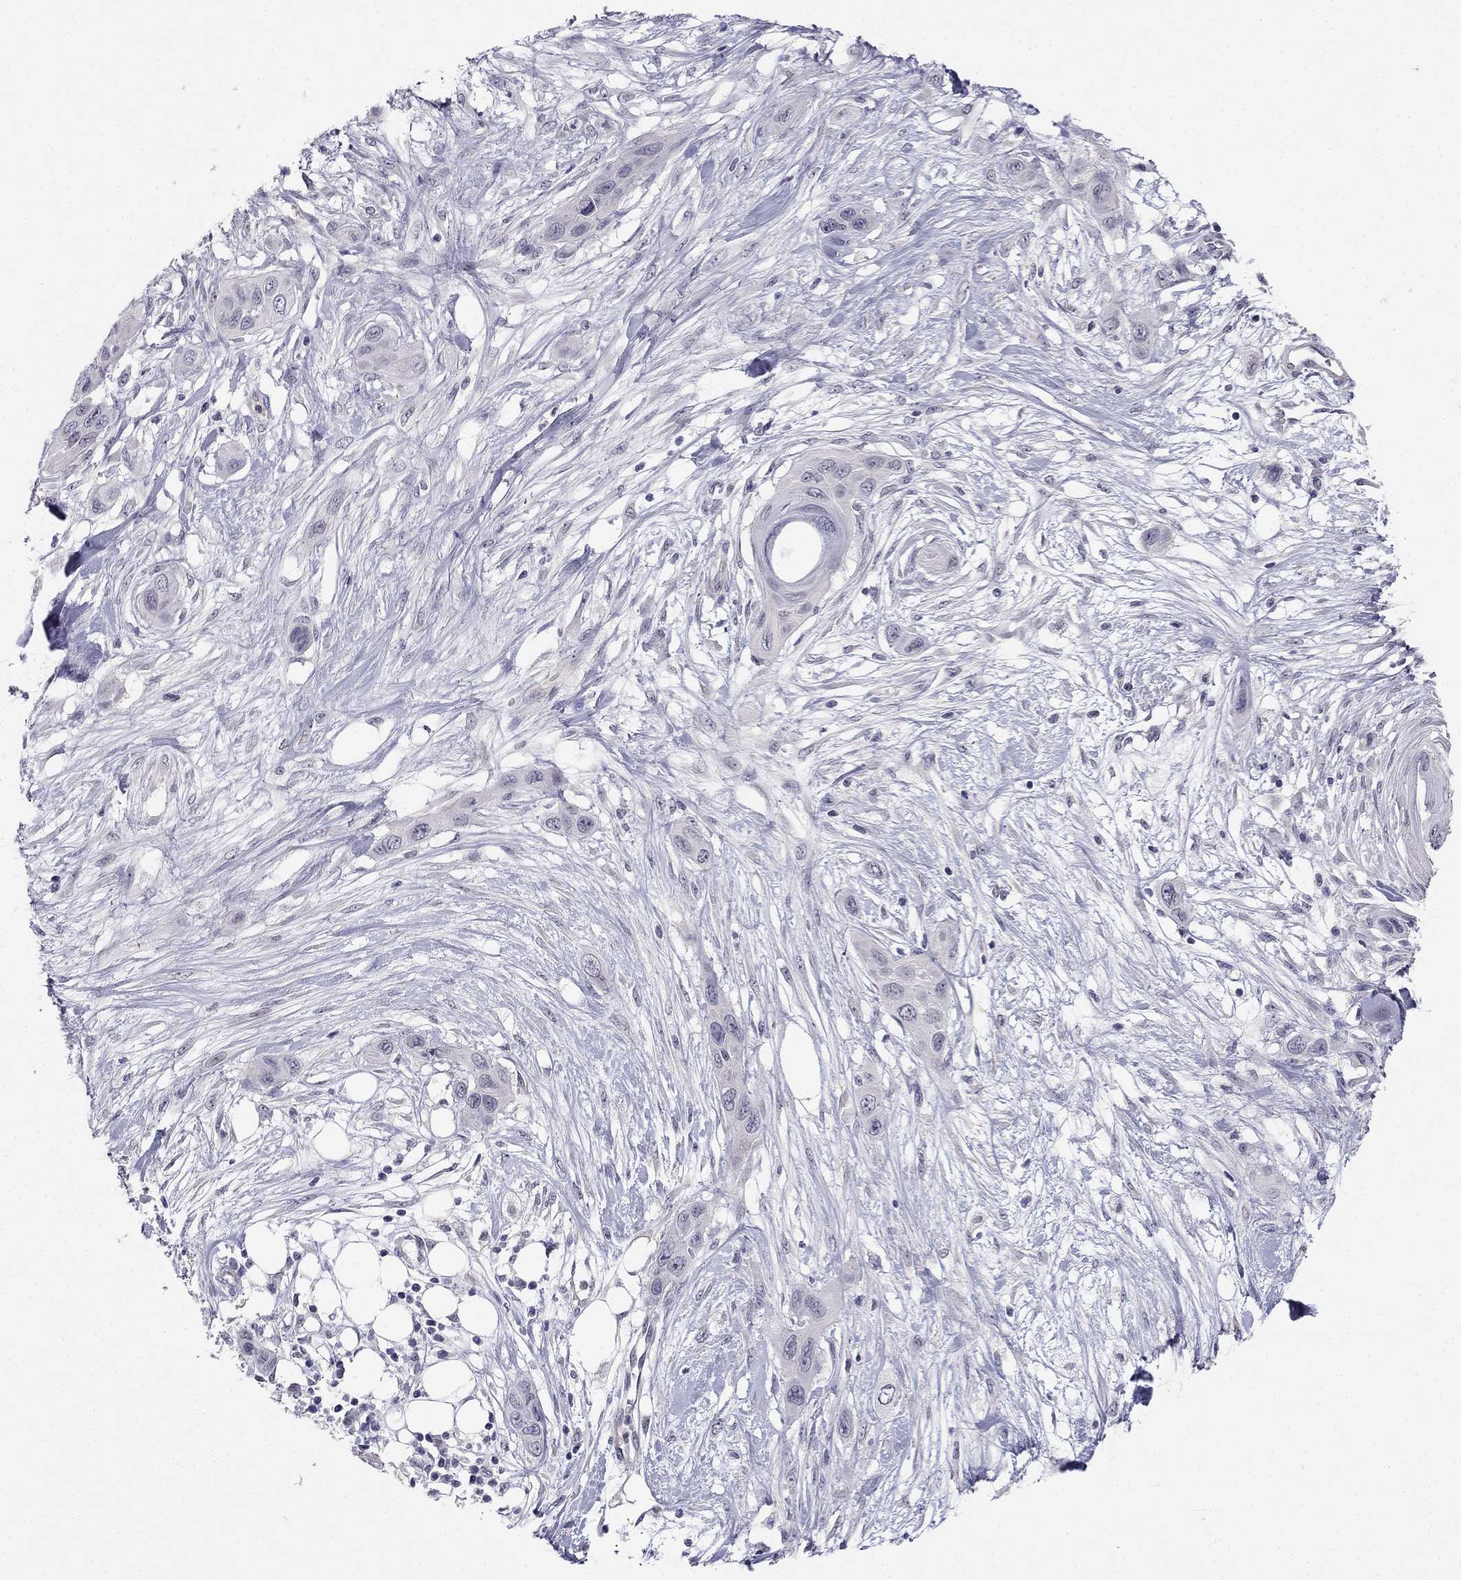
{"staining": {"intensity": "negative", "quantity": "none", "location": "none"}, "tissue": "skin cancer", "cell_type": "Tumor cells", "image_type": "cancer", "snomed": [{"axis": "morphology", "description": "Squamous cell carcinoma, NOS"}, {"axis": "topography", "description": "Skin"}], "caption": "Immunohistochemical staining of human skin squamous cell carcinoma reveals no significant expression in tumor cells.", "gene": "C16orf89", "patient": {"sex": "male", "age": 79}}